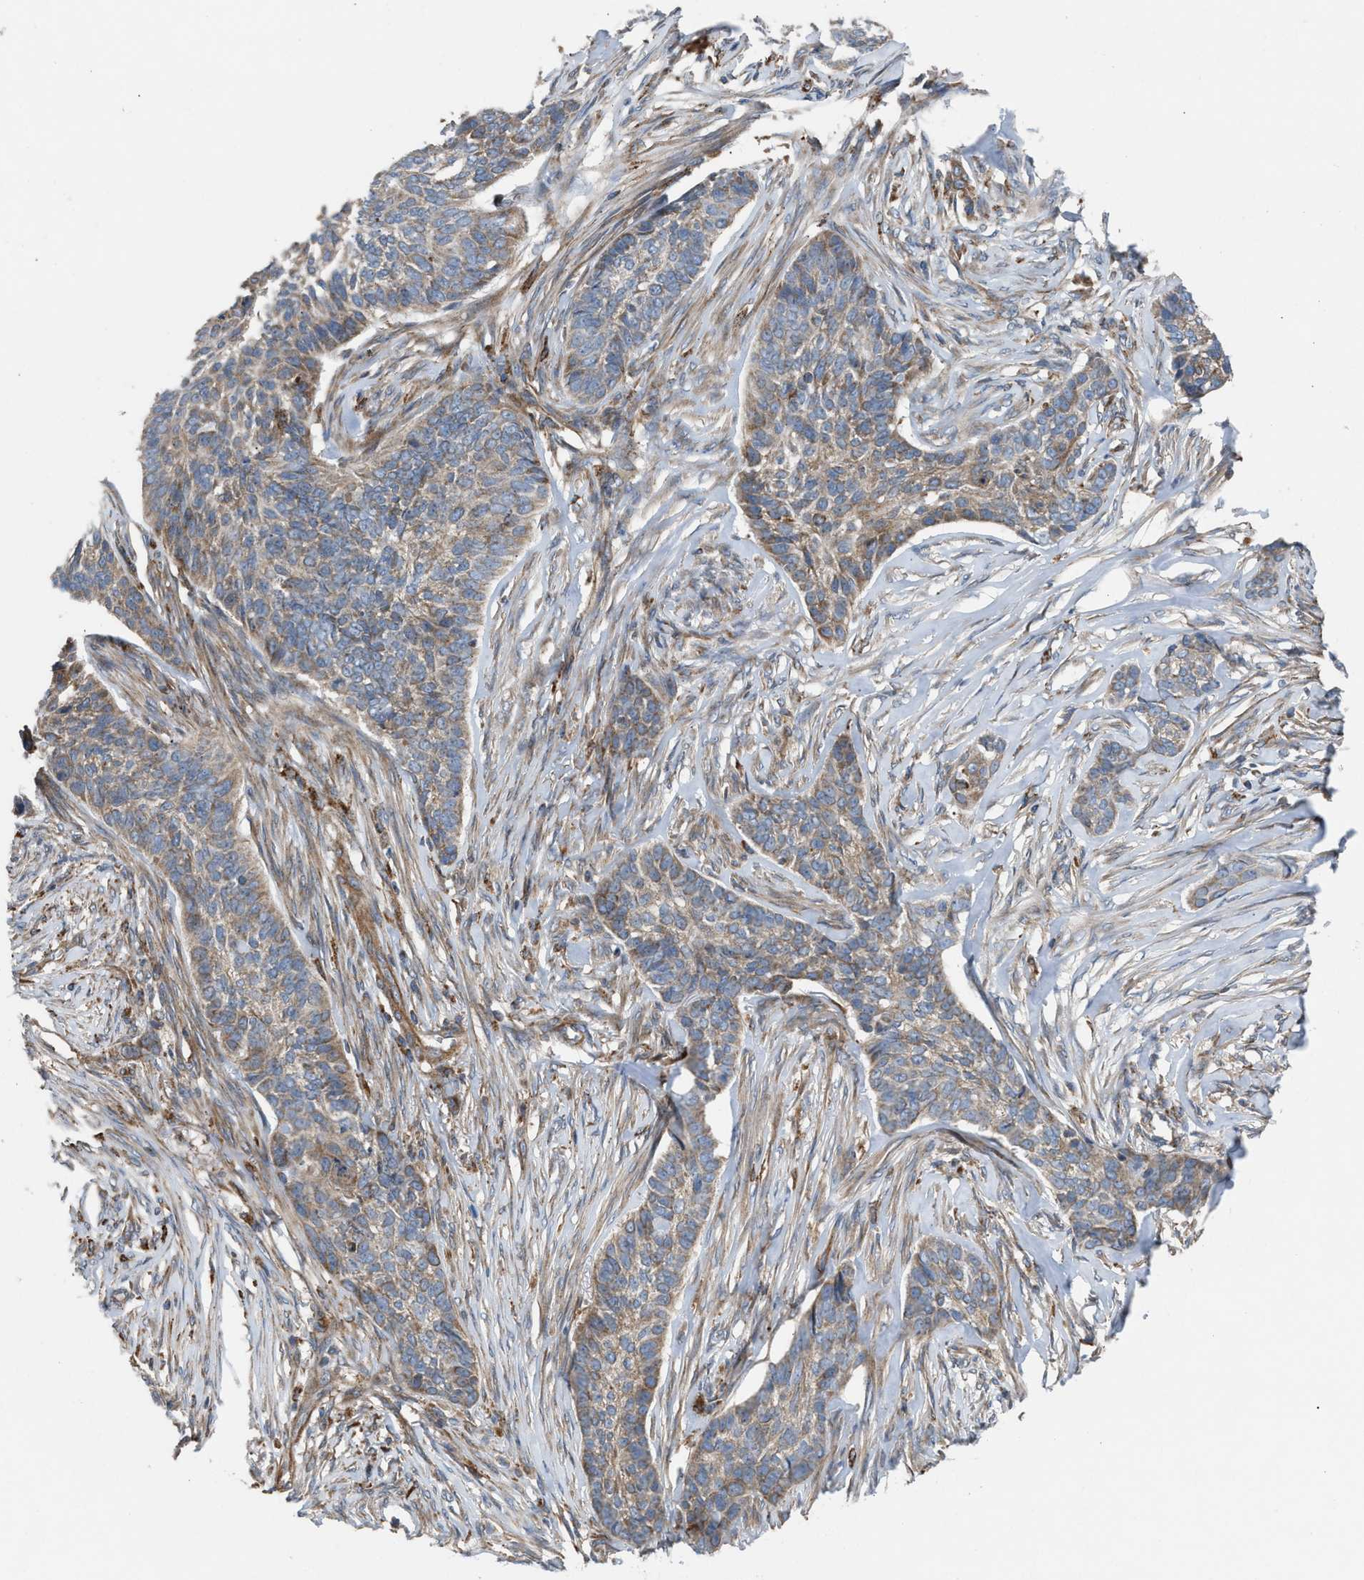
{"staining": {"intensity": "weak", "quantity": "25%-75%", "location": "cytoplasmic/membranous"}, "tissue": "skin cancer", "cell_type": "Tumor cells", "image_type": "cancer", "snomed": [{"axis": "morphology", "description": "Basal cell carcinoma"}, {"axis": "topography", "description": "Skin"}], "caption": "Skin basal cell carcinoma stained with a protein marker reveals weak staining in tumor cells.", "gene": "SLC10A3", "patient": {"sex": "male", "age": 85}}